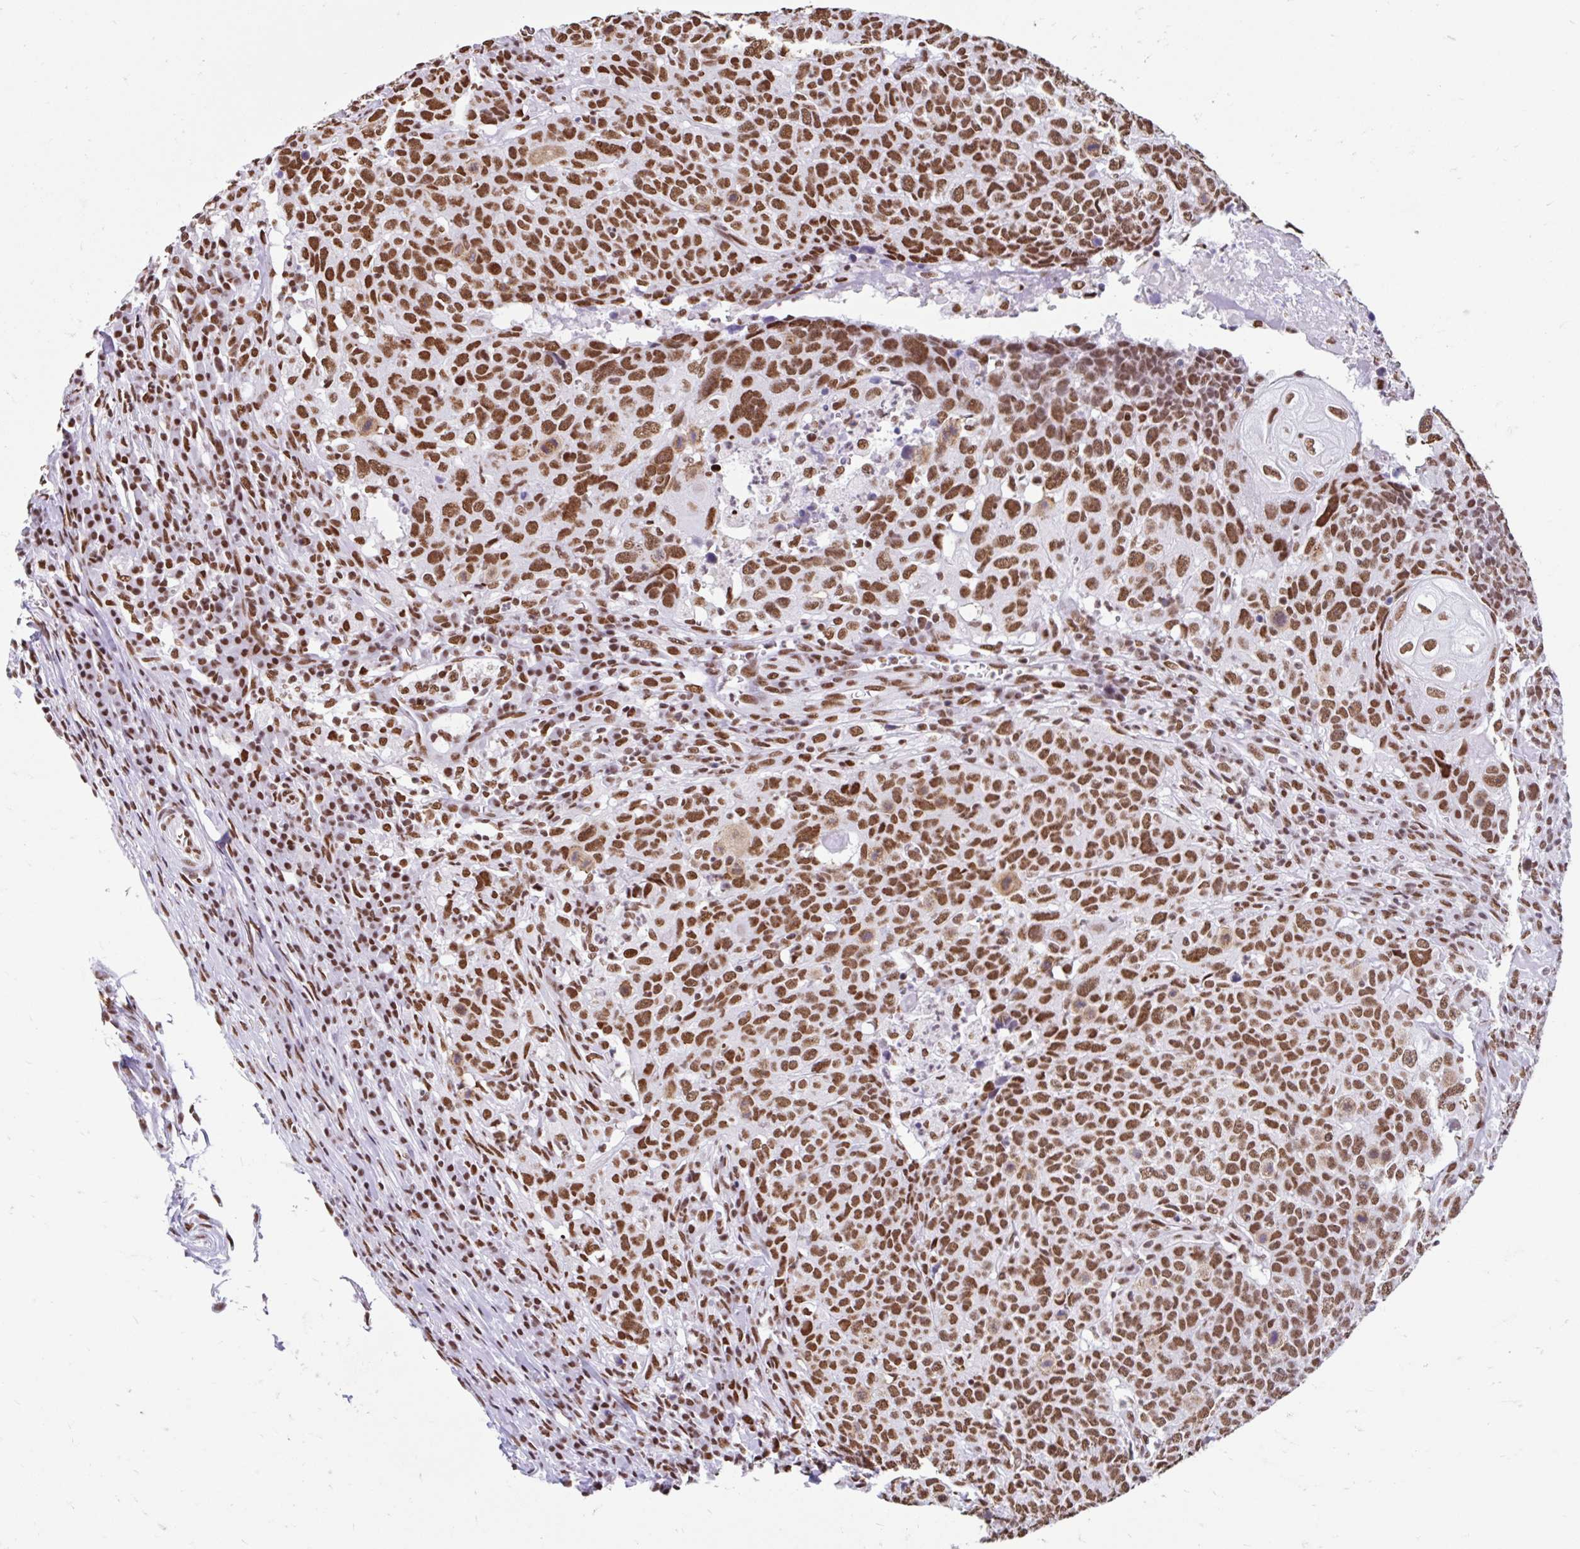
{"staining": {"intensity": "moderate", "quantity": ">75%", "location": "nuclear"}, "tissue": "head and neck cancer", "cell_type": "Tumor cells", "image_type": "cancer", "snomed": [{"axis": "morphology", "description": "Normal tissue, NOS"}, {"axis": "morphology", "description": "Squamous cell carcinoma, NOS"}, {"axis": "topography", "description": "Skeletal muscle"}, {"axis": "topography", "description": "Vascular tissue"}, {"axis": "topography", "description": "Peripheral nerve tissue"}, {"axis": "topography", "description": "Head-Neck"}], "caption": "Head and neck cancer (squamous cell carcinoma) tissue displays moderate nuclear expression in approximately >75% of tumor cells, visualized by immunohistochemistry.", "gene": "KHDRBS1", "patient": {"sex": "male", "age": 66}}